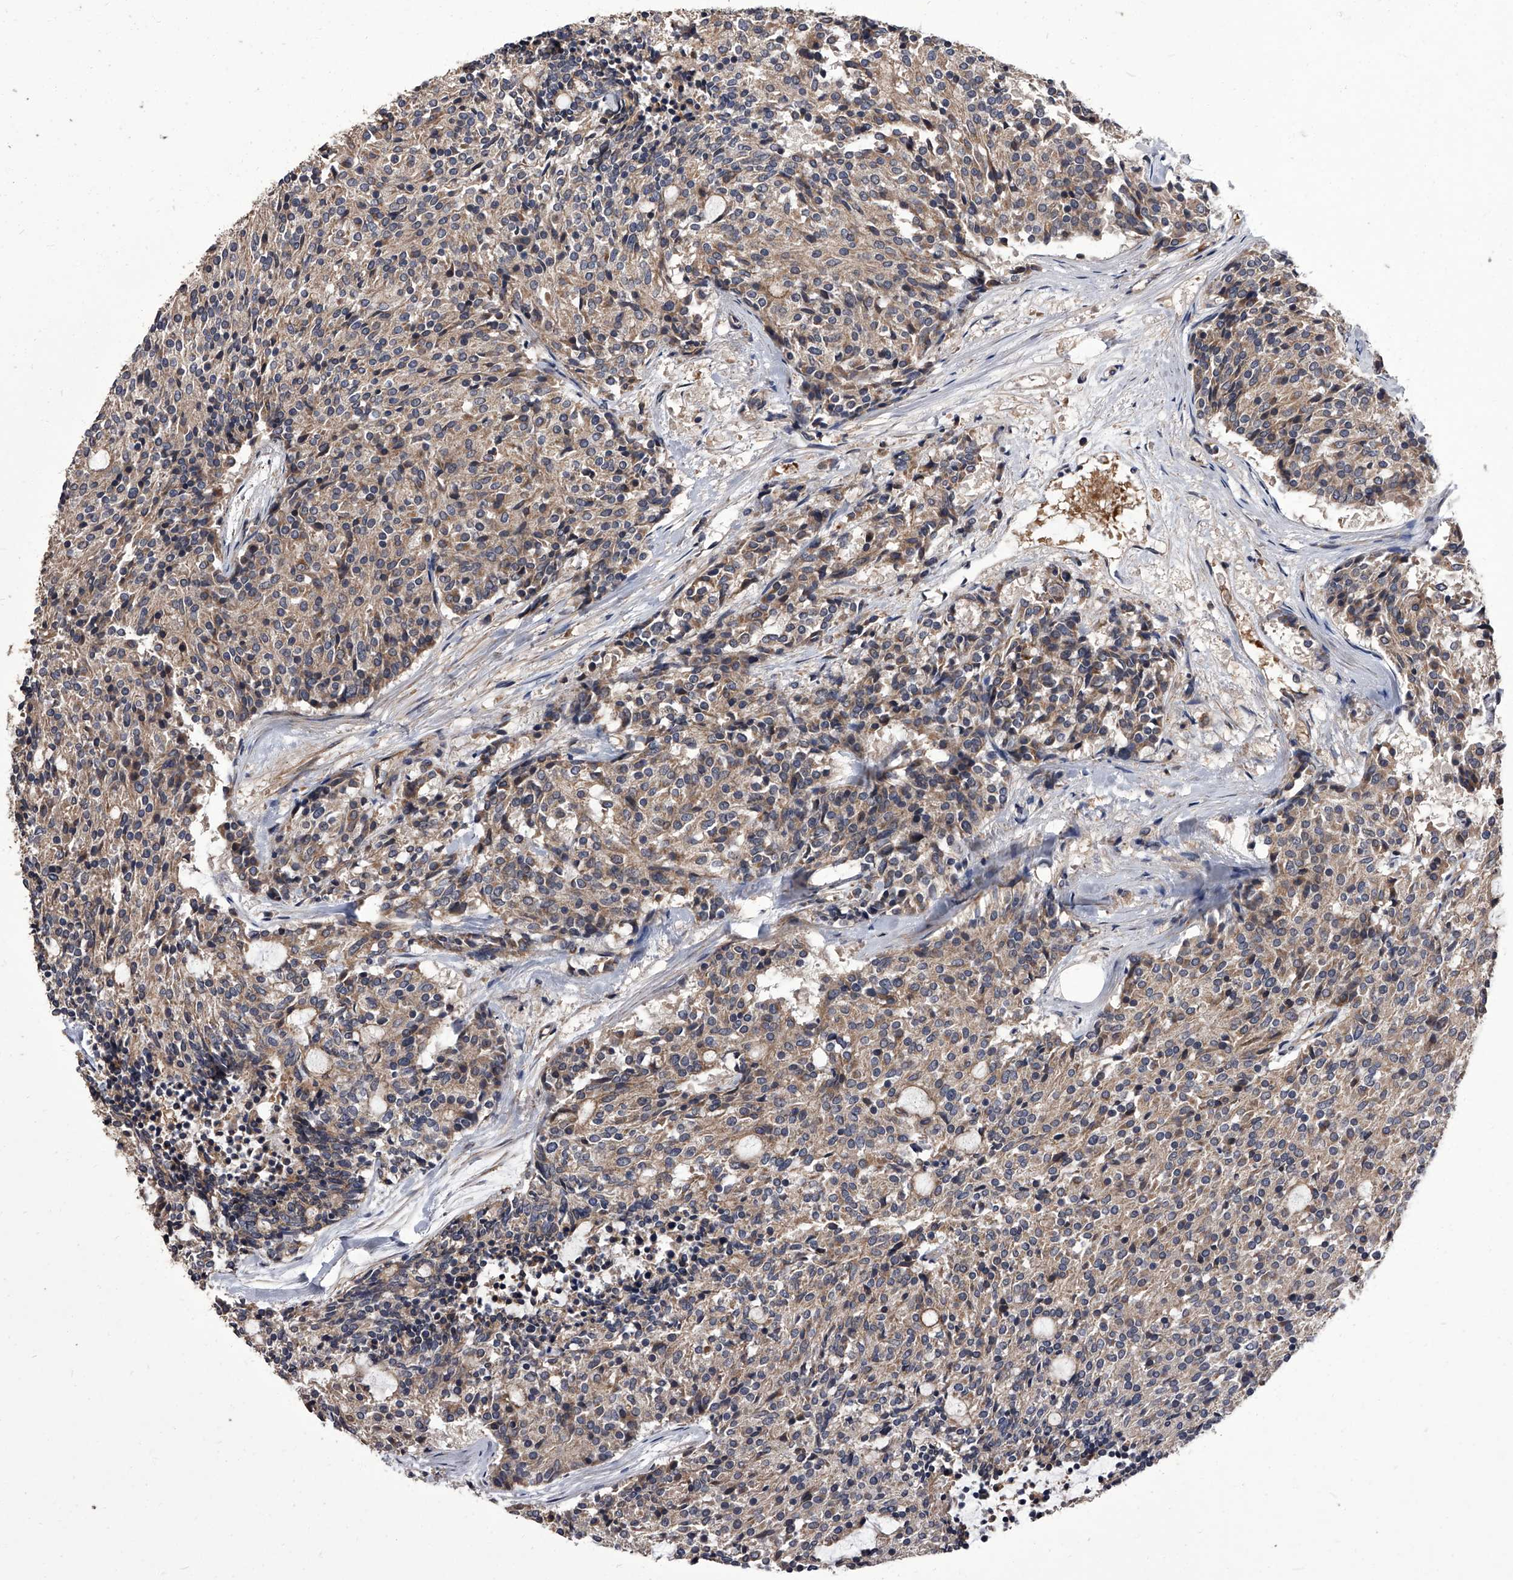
{"staining": {"intensity": "weak", "quantity": ">75%", "location": "cytoplasmic/membranous"}, "tissue": "carcinoid", "cell_type": "Tumor cells", "image_type": "cancer", "snomed": [{"axis": "morphology", "description": "Carcinoid, malignant, NOS"}, {"axis": "topography", "description": "Pancreas"}], "caption": "A histopathology image of carcinoid stained for a protein exhibits weak cytoplasmic/membranous brown staining in tumor cells.", "gene": "STK36", "patient": {"sex": "female", "age": 54}}